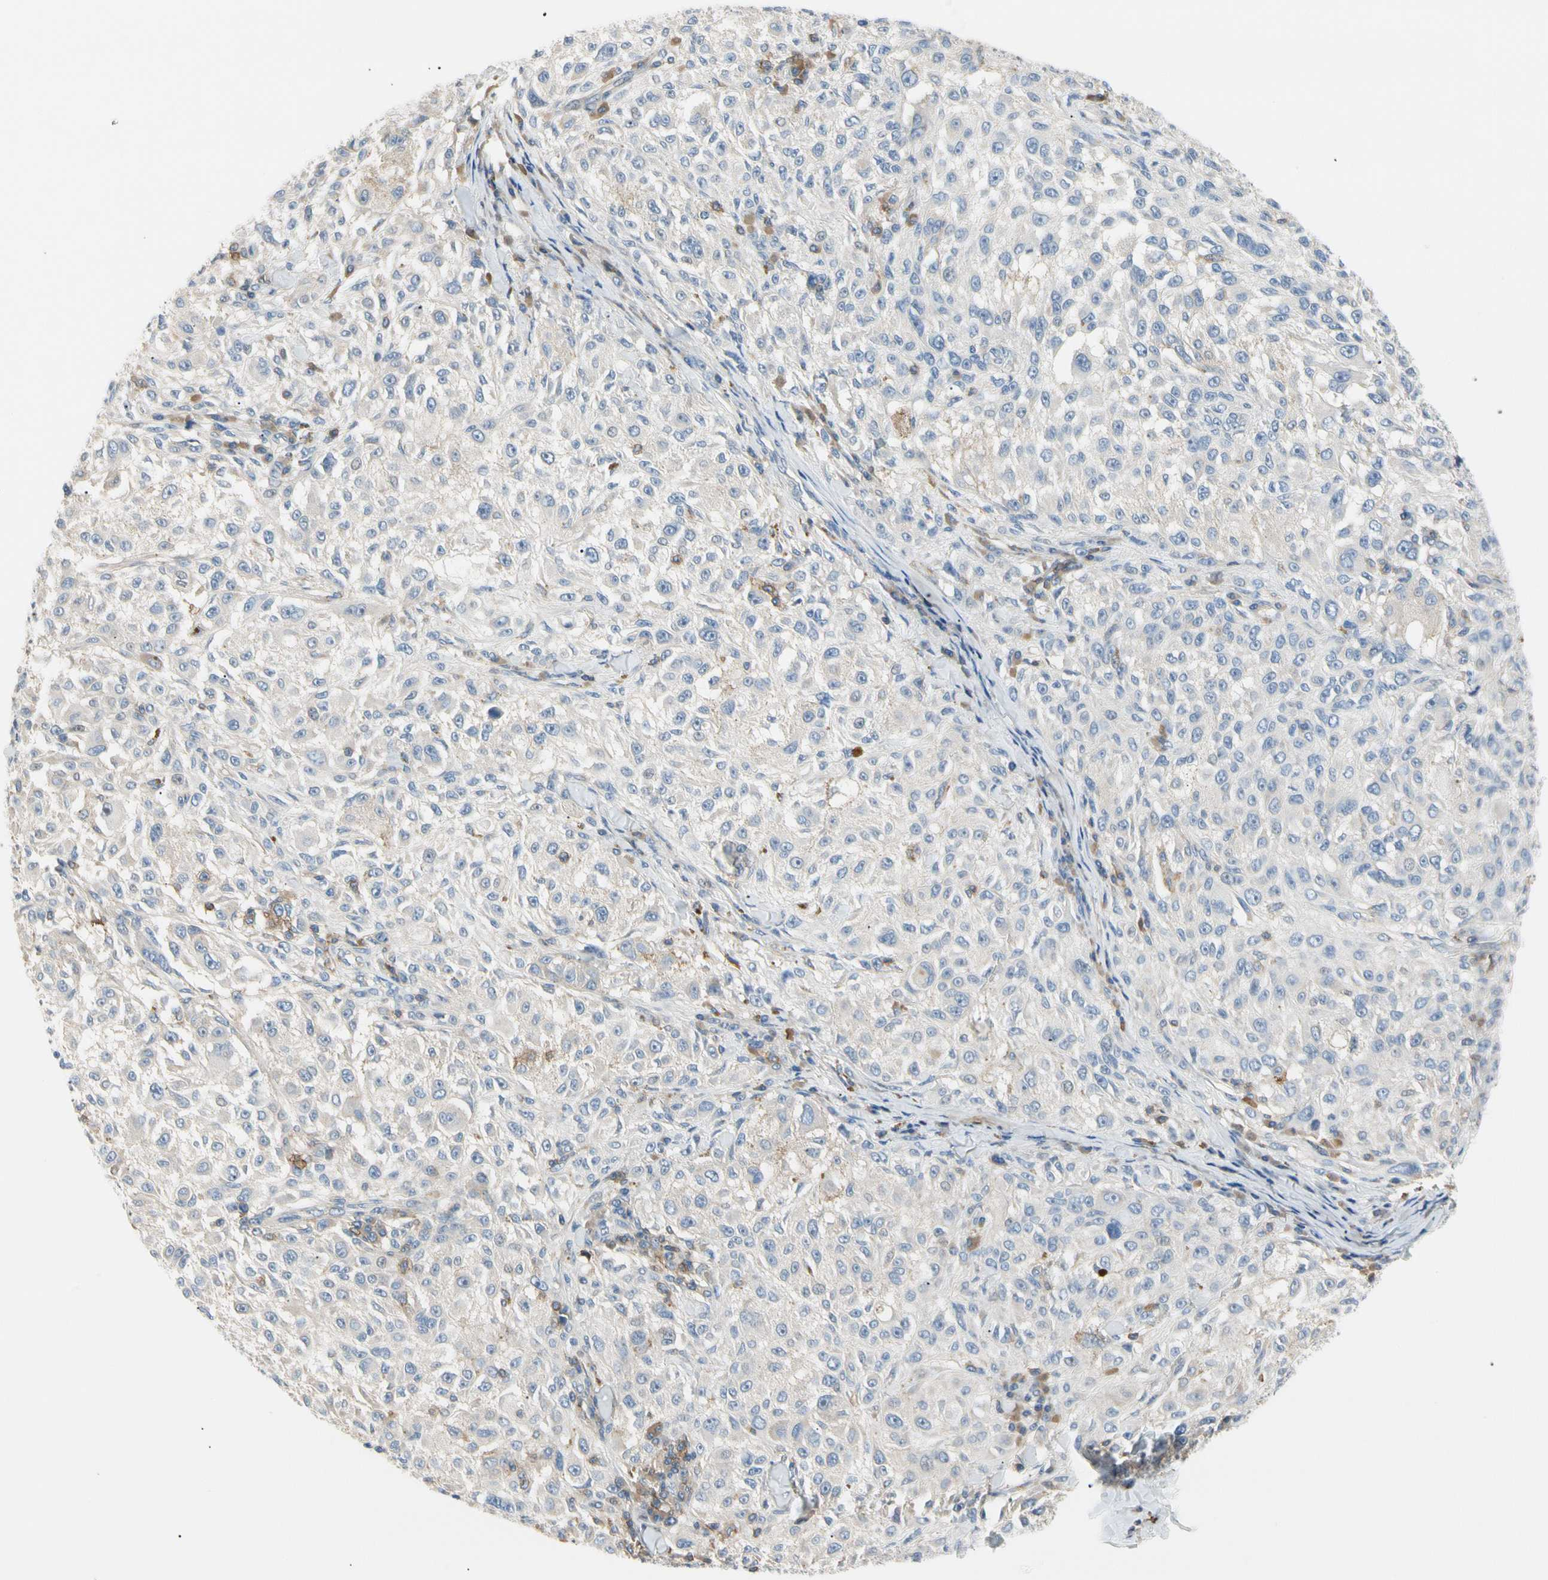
{"staining": {"intensity": "negative", "quantity": "none", "location": "none"}, "tissue": "melanoma", "cell_type": "Tumor cells", "image_type": "cancer", "snomed": [{"axis": "morphology", "description": "Necrosis, NOS"}, {"axis": "morphology", "description": "Malignant melanoma, NOS"}, {"axis": "topography", "description": "Skin"}], "caption": "High power microscopy micrograph of an immunohistochemistry (IHC) micrograph of melanoma, revealing no significant staining in tumor cells. The staining is performed using DAB (3,3'-diaminobenzidine) brown chromogen with nuclei counter-stained in using hematoxylin.", "gene": "TNFRSF18", "patient": {"sex": "female", "age": 87}}